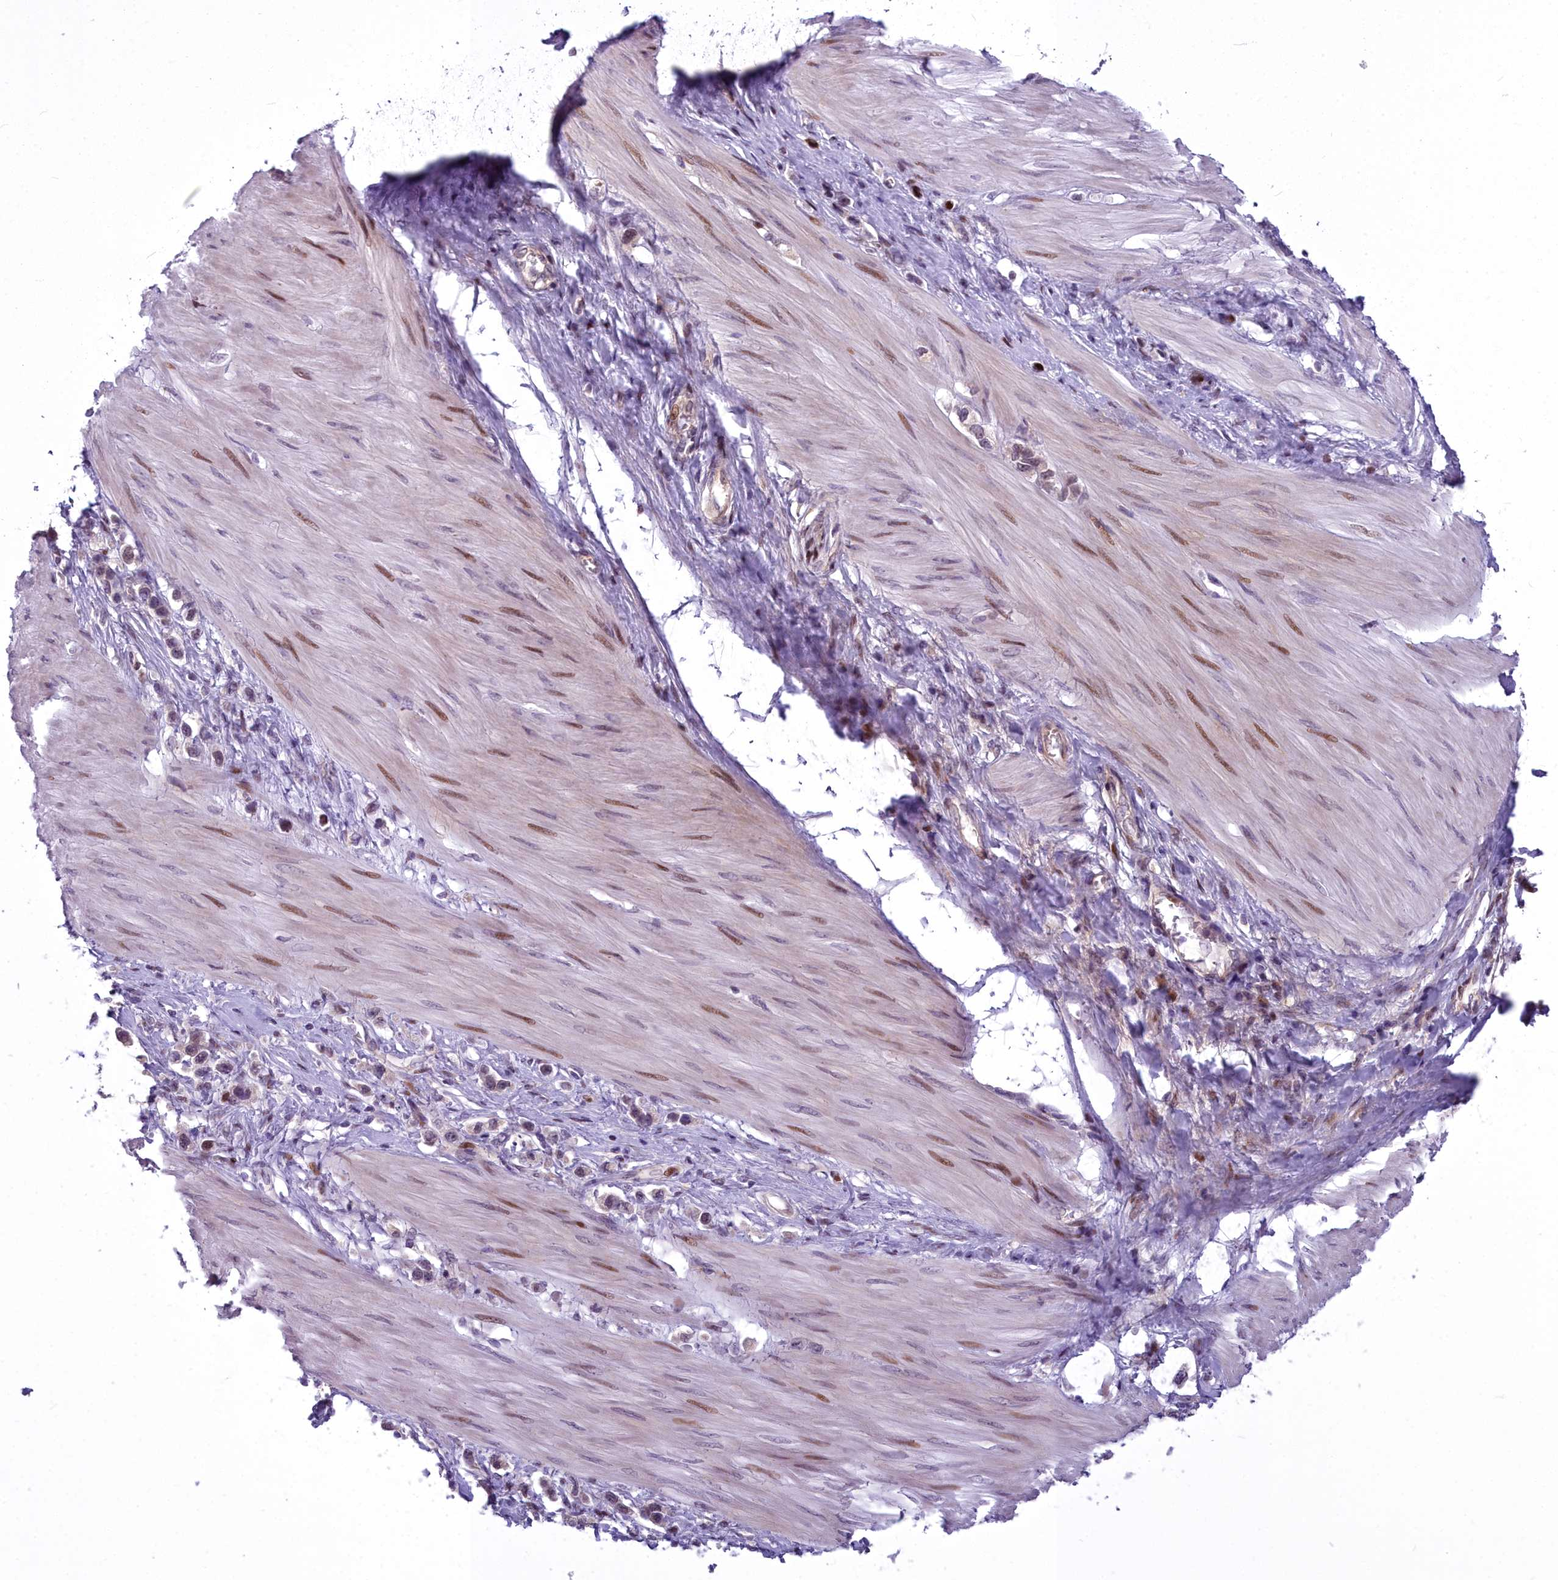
{"staining": {"intensity": "moderate", "quantity": "<25%", "location": "nuclear"}, "tissue": "stomach cancer", "cell_type": "Tumor cells", "image_type": "cancer", "snomed": [{"axis": "morphology", "description": "Adenocarcinoma, NOS"}, {"axis": "topography", "description": "Stomach"}], "caption": "A low amount of moderate nuclear expression is seen in about <25% of tumor cells in stomach adenocarcinoma tissue. The protein is stained brown, and the nuclei are stained in blue (DAB IHC with brightfield microscopy, high magnification).", "gene": "AP1M1", "patient": {"sex": "female", "age": 65}}